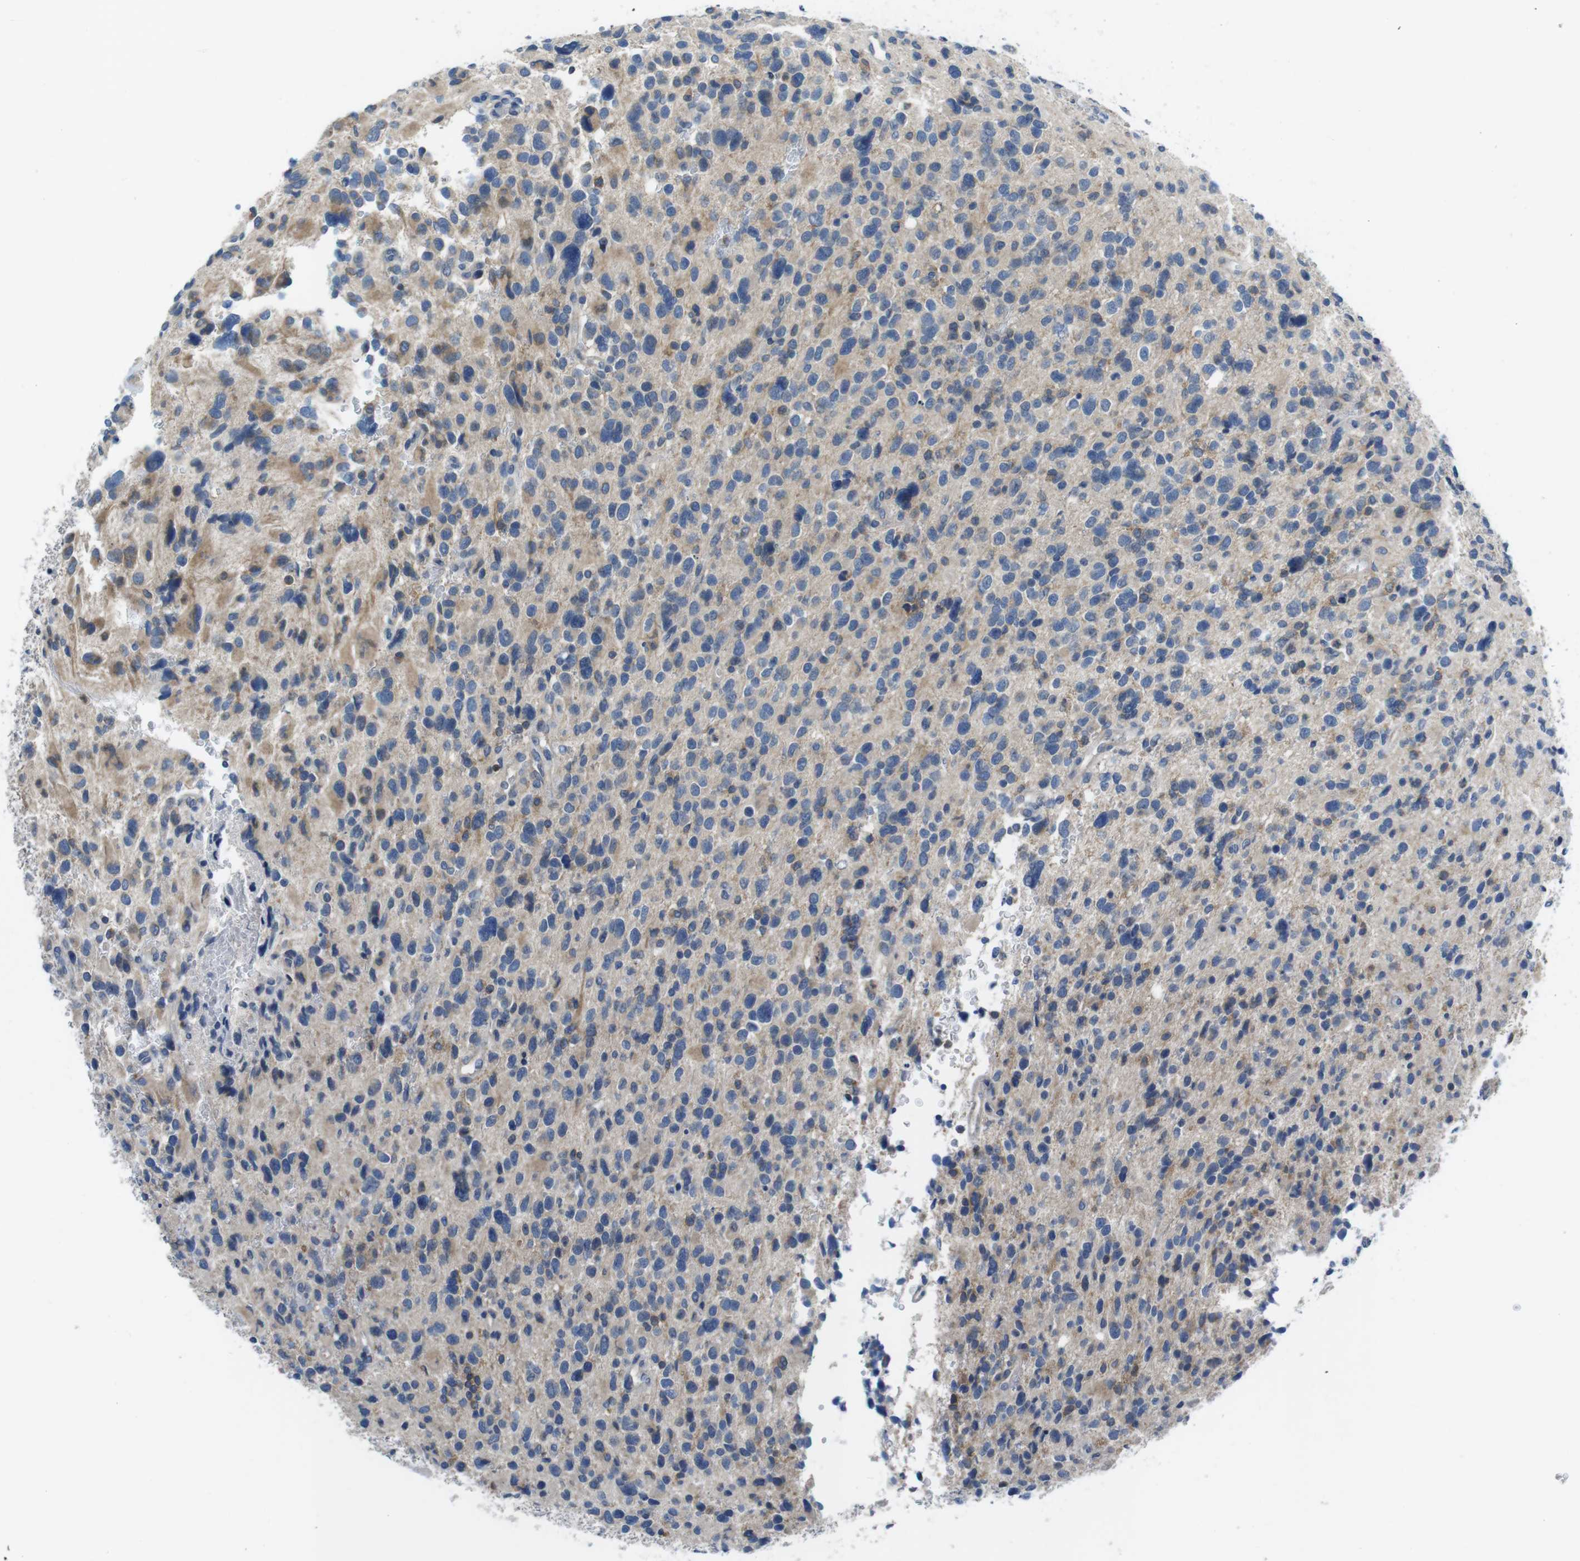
{"staining": {"intensity": "weak", "quantity": "25%-75%", "location": "cytoplasmic/membranous"}, "tissue": "glioma", "cell_type": "Tumor cells", "image_type": "cancer", "snomed": [{"axis": "morphology", "description": "Glioma, malignant, High grade"}, {"axis": "topography", "description": "Brain"}], "caption": "A low amount of weak cytoplasmic/membranous positivity is present in about 25%-75% of tumor cells in malignant glioma (high-grade) tissue.", "gene": "PIK3CD", "patient": {"sex": "male", "age": 48}}